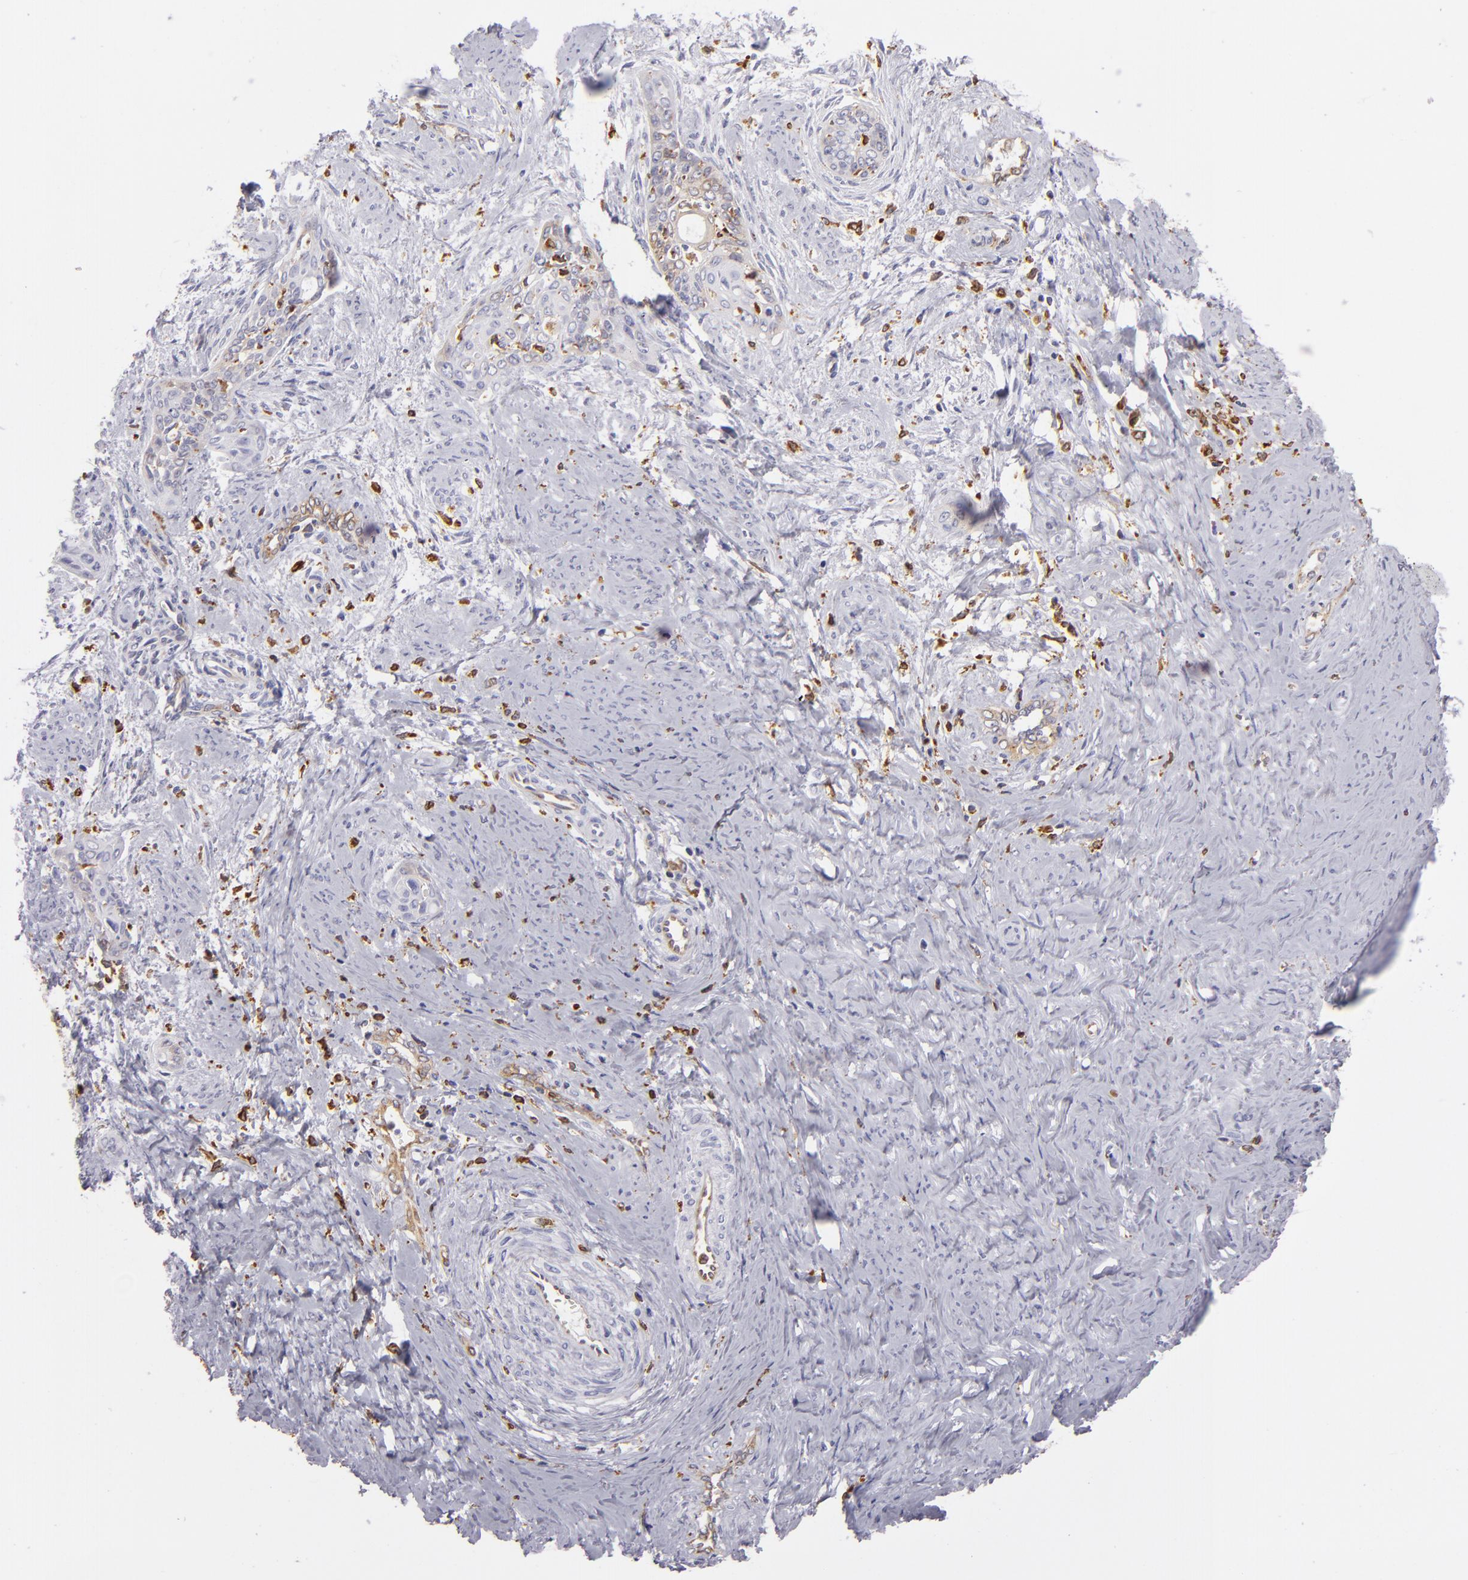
{"staining": {"intensity": "weak", "quantity": "<25%", "location": "cytoplasmic/membranous"}, "tissue": "cervical cancer", "cell_type": "Tumor cells", "image_type": "cancer", "snomed": [{"axis": "morphology", "description": "Squamous cell carcinoma, NOS"}, {"axis": "topography", "description": "Cervix"}], "caption": "High power microscopy histopathology image of an immunohistochemistry micrograph of squamous cell carcinoma (cervical), revealing no significant staining in tumor cells. Nuclei are stained in blue.", "gene": "CD74", "patient": {"sex": "female", "age": 33}}